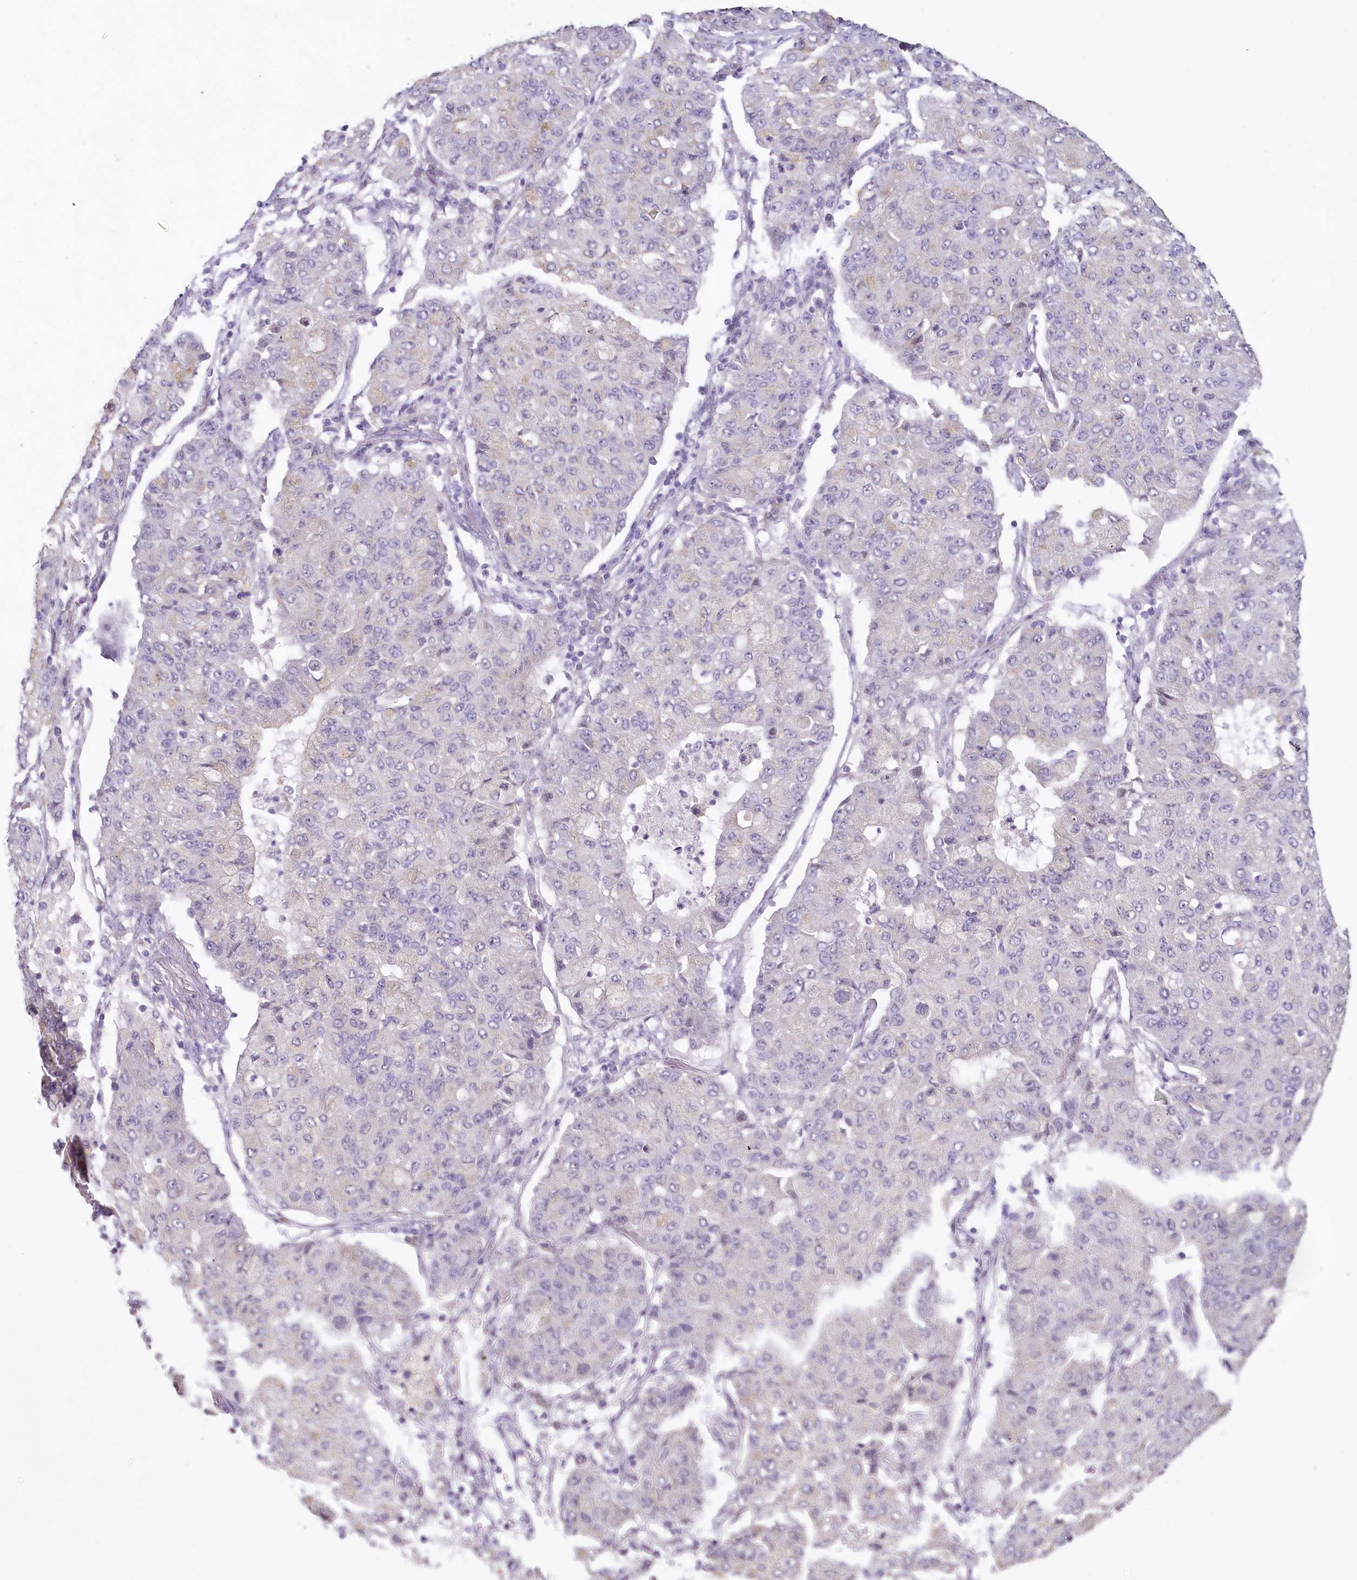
{"staining": {"intensity": "negative", "quantity": "none", "location": "none"}, "tissue": "lung cancer", "cell_type": "Tumor cells", "image_type": "cancer", "snomed": [{"axis": "morphology", "description": "Squamous cell carcinoma, NOS"}, {"axis": "topography", "description": "Lung"}], "caption": "Immunohistochemistry (IHC) histopathology image of human lung cancer stained for a protein (brown), which reveals no staining in tumor cells. Brightfield microscopy of IHC stained with DAB (brown) and hematoxylin (blue), captured at high magnification.", "gene": "HPD", "patient": {"sex": "male", "age": 74}}